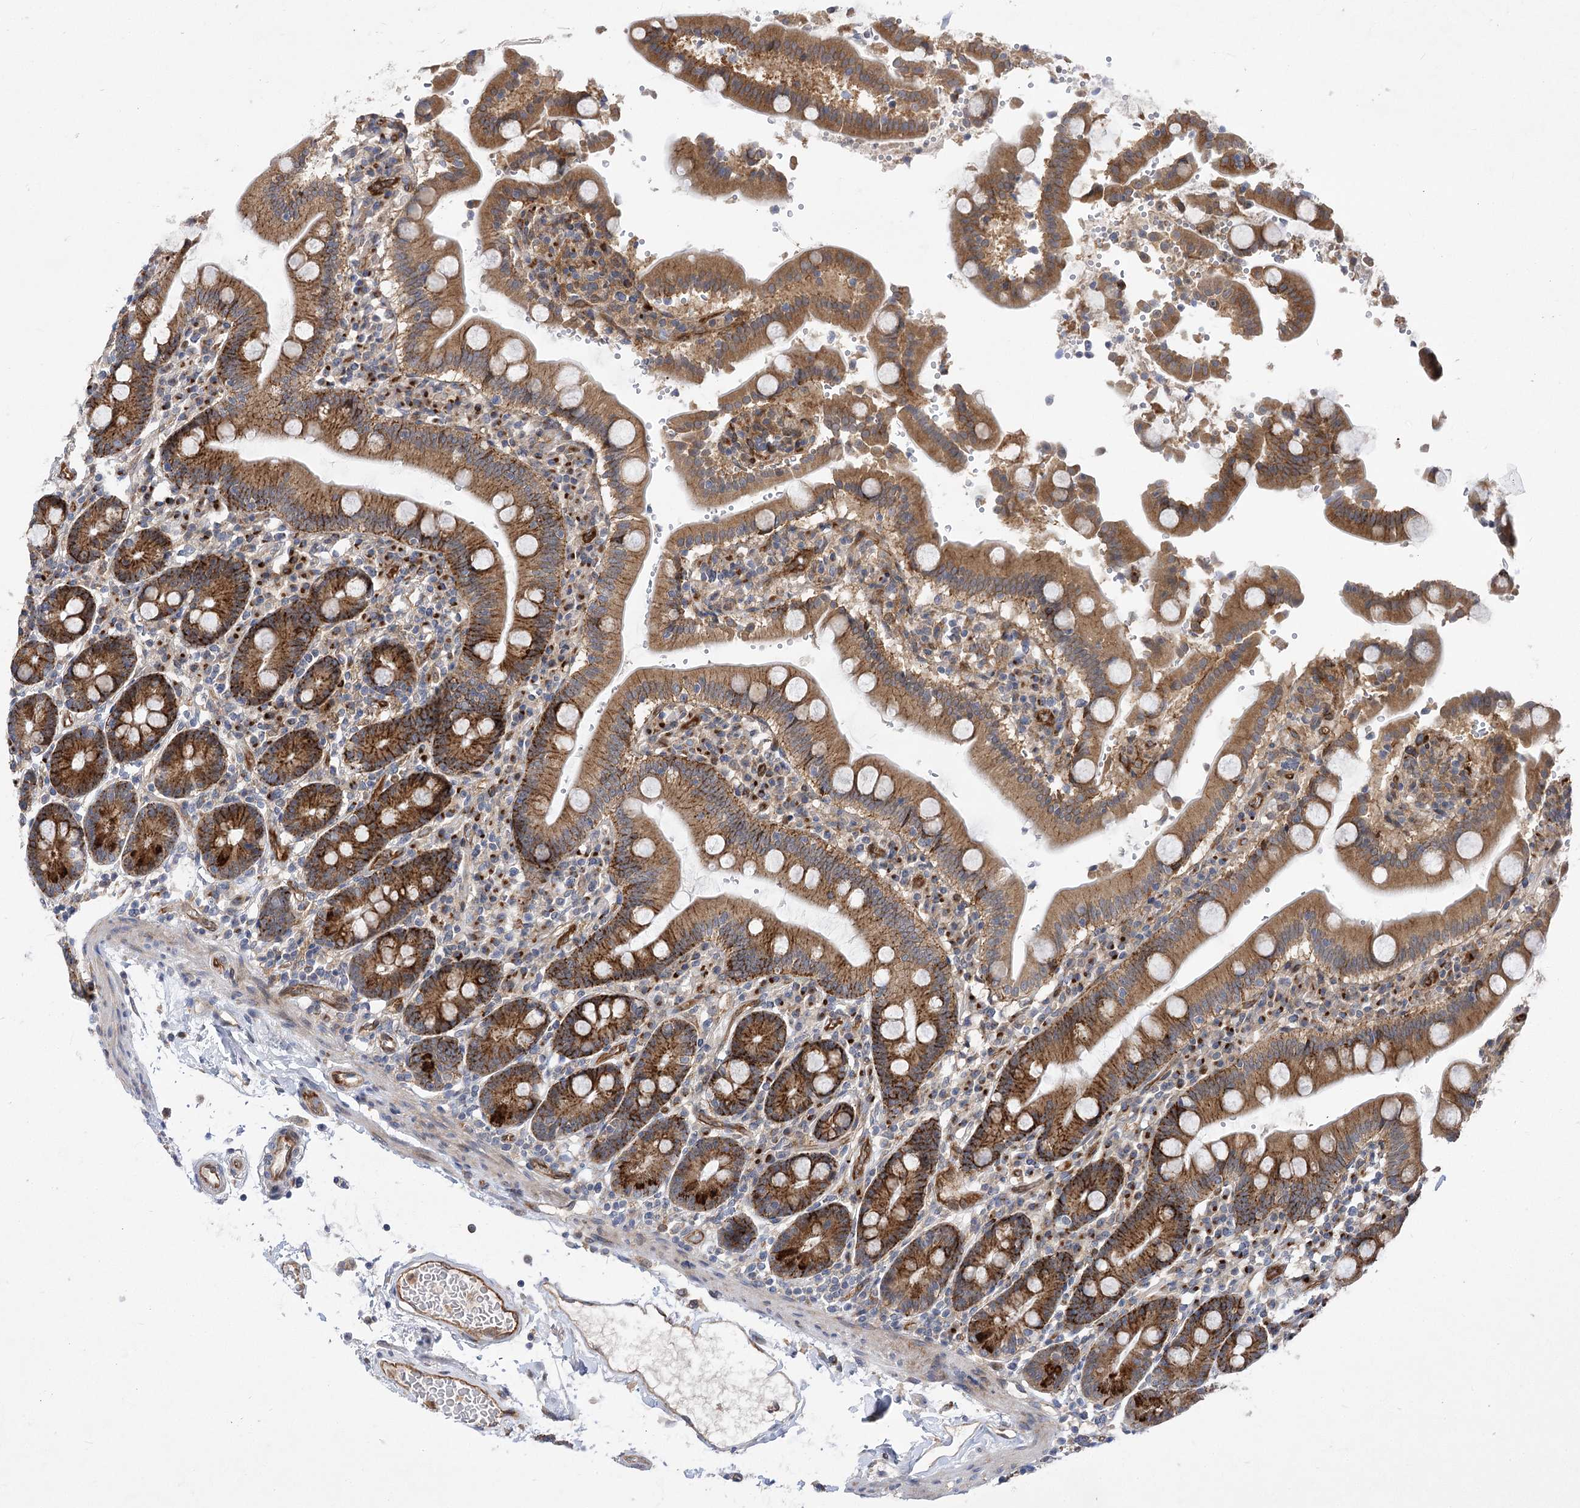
{"staining": {"intensity": "moderate", "quantity": ">75%", "location": "cytoplasmic/membranous"}, "tissue": "duodenum", "cell_type": "Glandular cells", "image_type": "normal", "snomed": [{"axis": "morphology", "description": "Normal tissue, NOS"}, {"axis": "topography", "description": "Small intestine, NOS"}], "caption": "Normal duodenum displays moderate cytoplasmic/membranous positivity in about >75% of glandular cells The staining was performed using DAB, with brown indicating positive protein expression. Nuclei are stained blue with hematoxylin..", "gene": "ARHGAP31", "patient": {"sex": "female", "age": 71}}